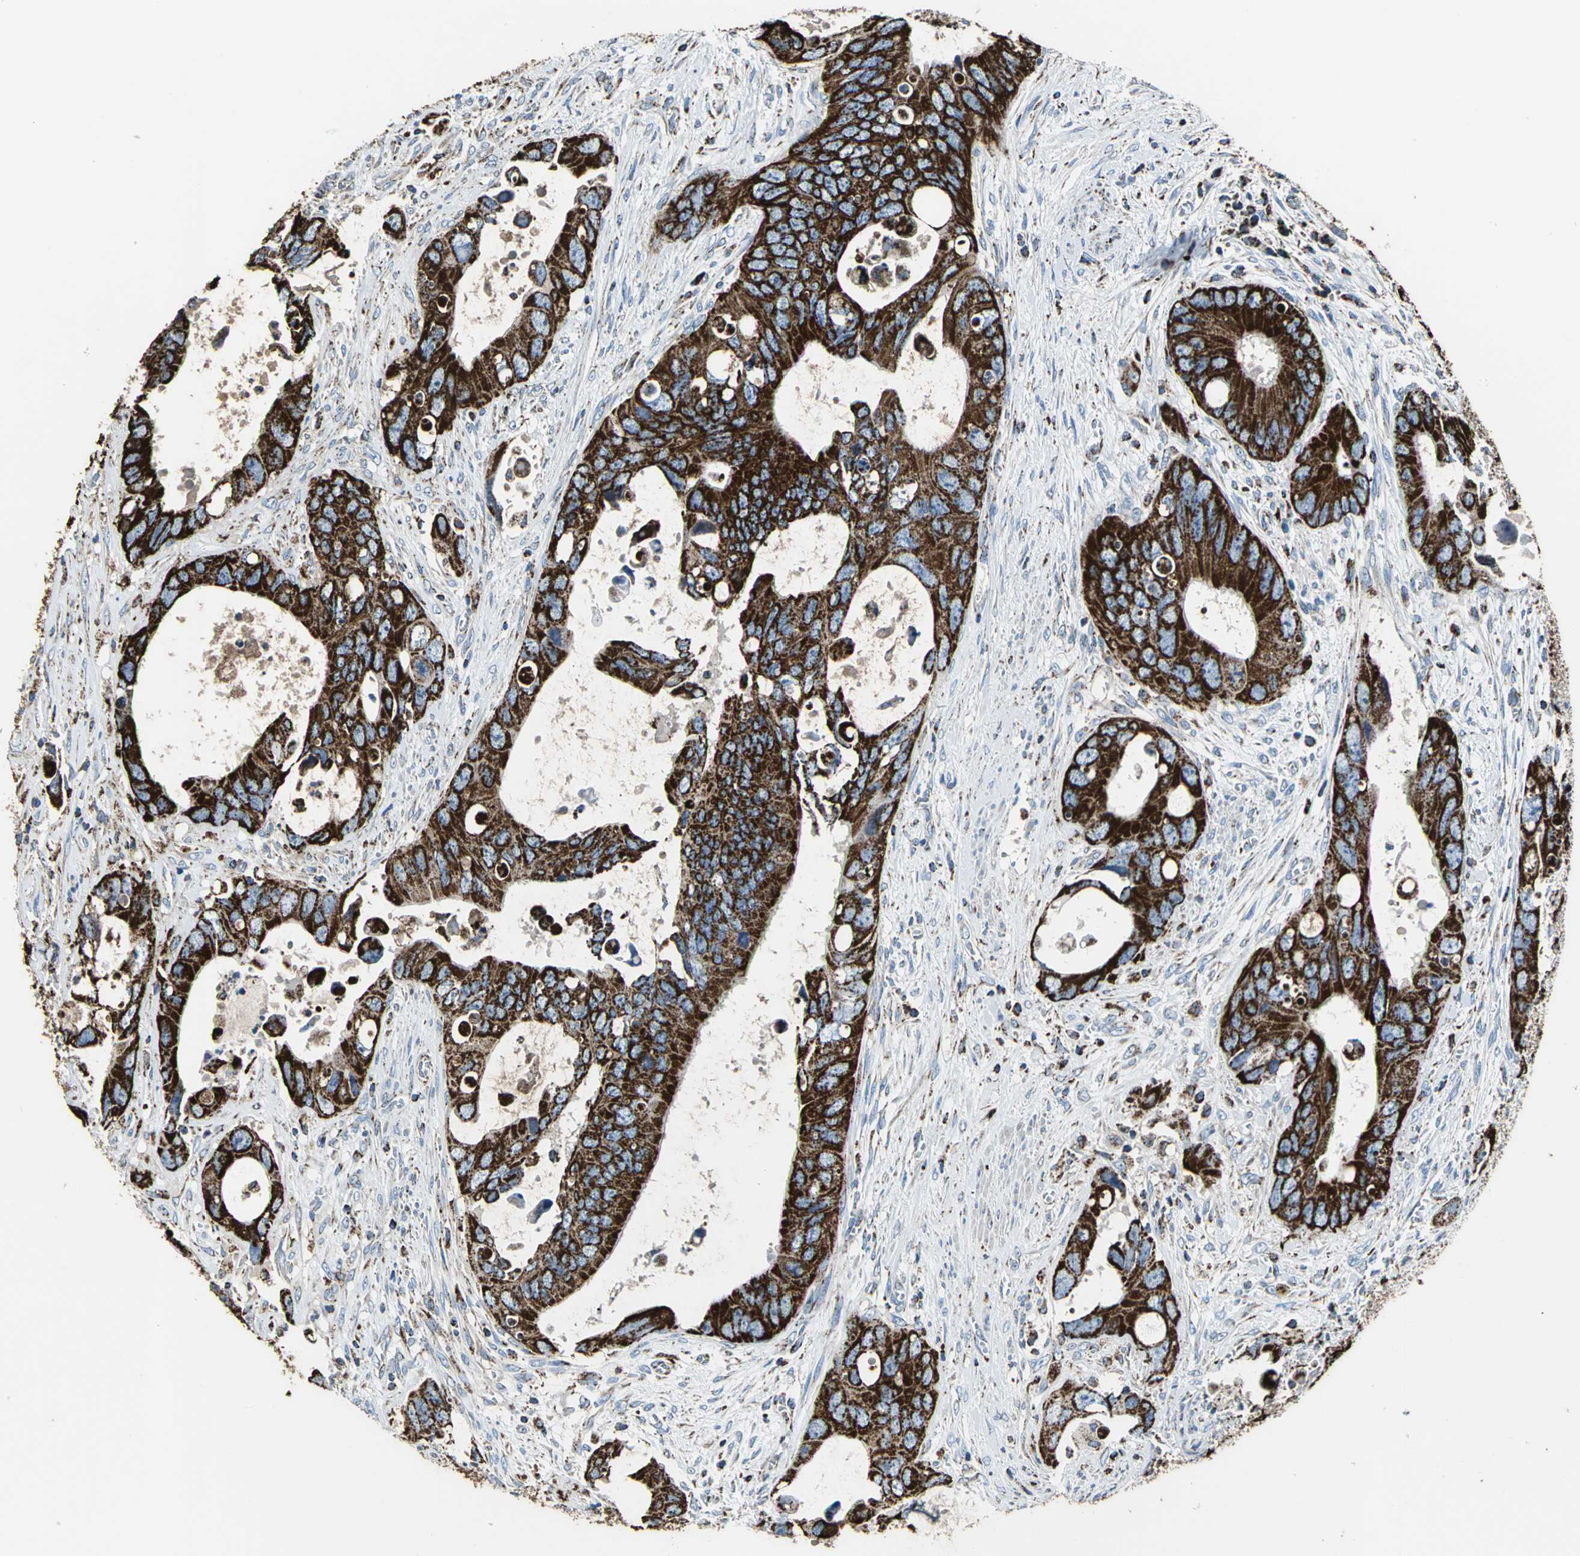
{"staining": {"intensity": "strong", "quantity": ">75%", "location": "cytoplasmic/membranous"}, "tissue": "colorectal cancer", "cell_type": "Tumor cells", "image_type": "cancer", "snomed": [{"axis": "morphology", "description": "Adenocarcinoma, NOS"}, {"axis": "topography", "description": "Rectum"}], "caption": "A high amount of strong cytoplasmic/membranous staining is identified in approximately >75% of tumor cells in colorectal cancer tissue.", "gene": "ECH1", "patient": {"sex": "male", "age": 70}}